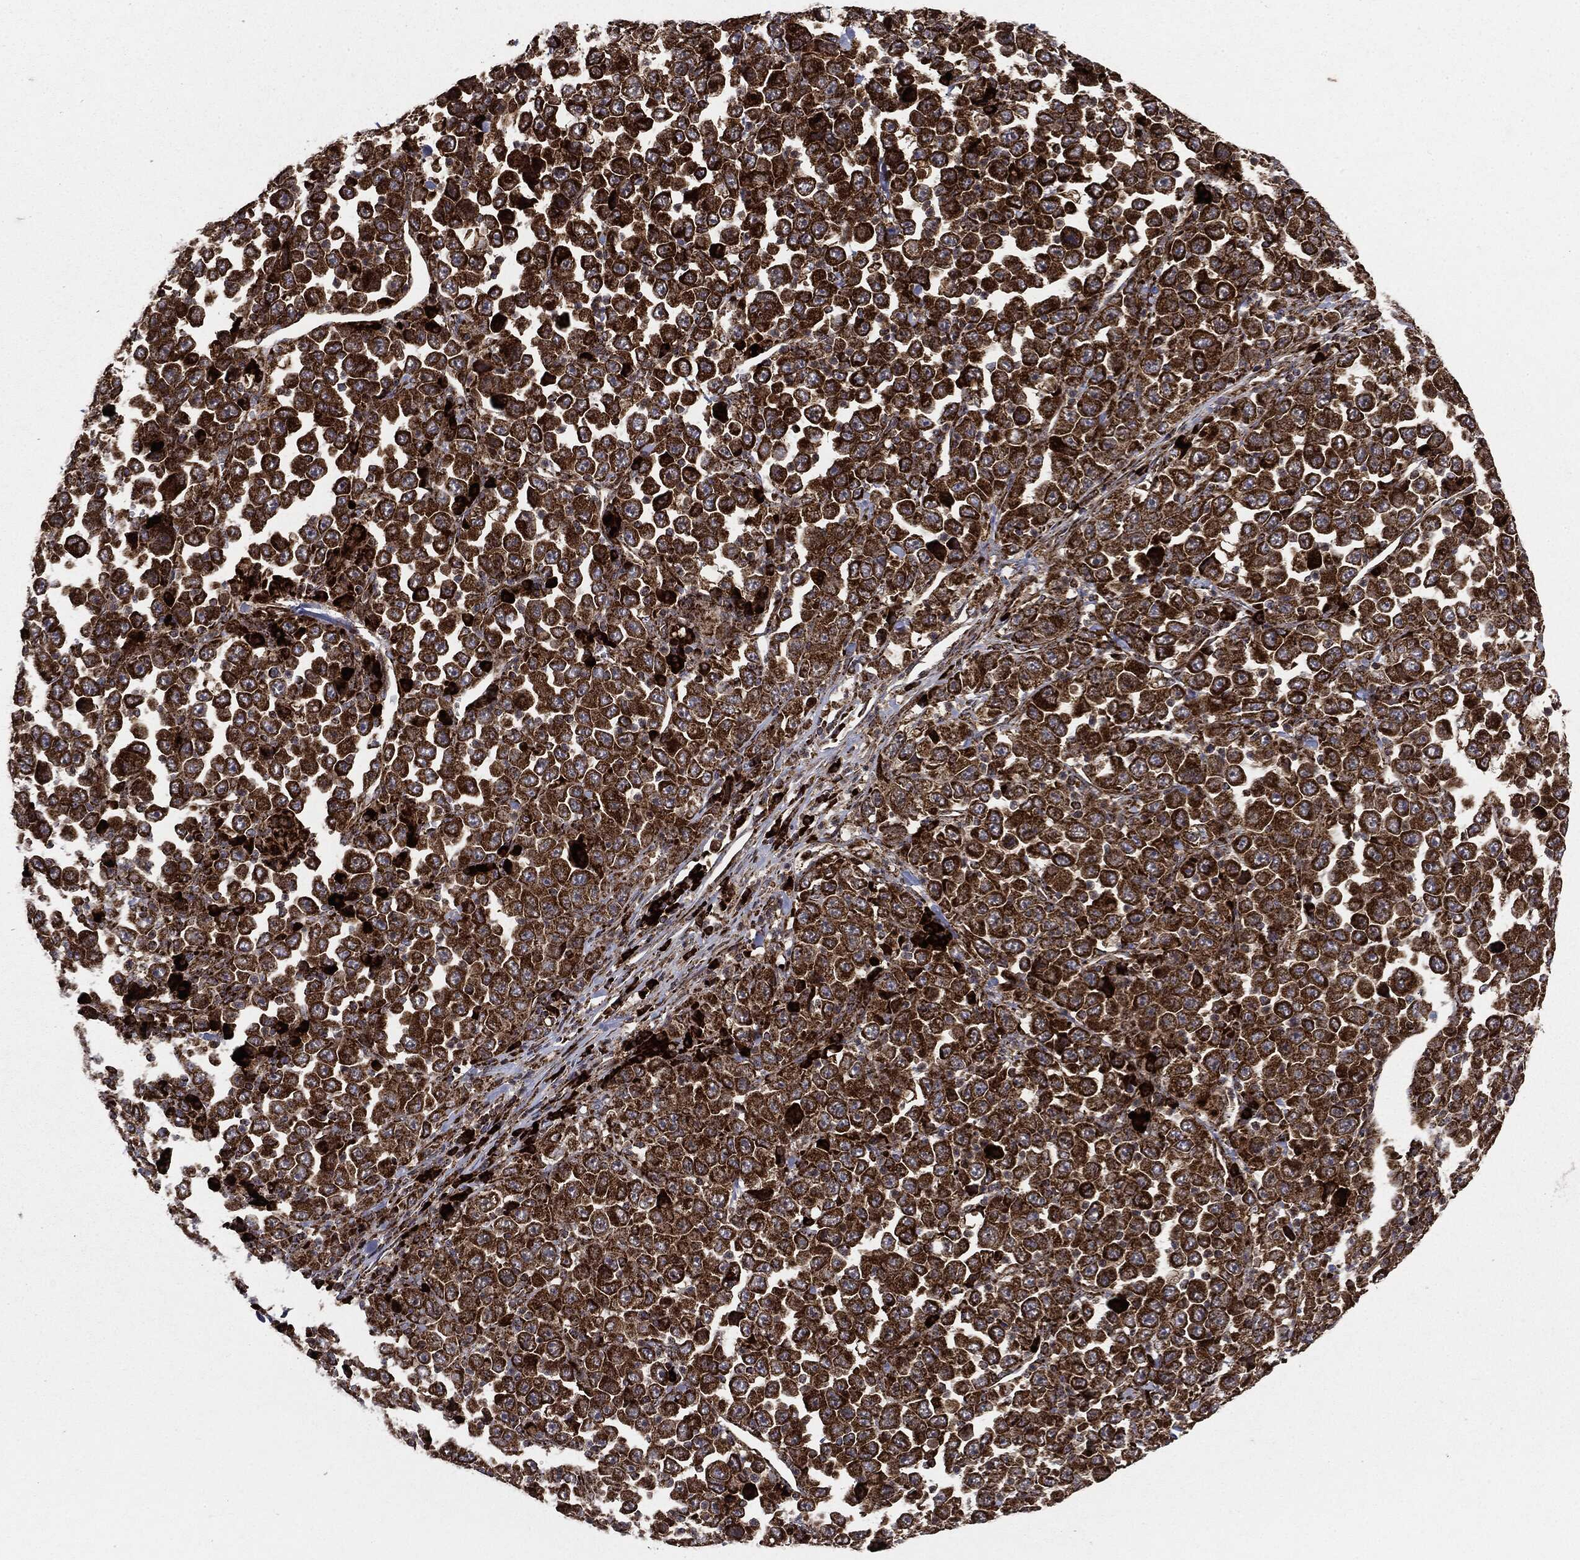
{"staining": {"intensity": "strong", "quantity": ">75%", "location": "cytoplasmic/membranous"}, "tissue": "stomach cancer", "cell_type": "Tumor cells", "image_type": "cancer", "snomed": [{"axis": "morphology", "description": "Normal tissue, NOS"}, {"axis": "morphology", "description": "Adenocarcinoma, NOS"}, {"axis": "topography", "description": "Stomach, upper"}, {"axis": "topography", "description": "Stomach"}], "caption": "About >75% of tumor cells in stomach cancer display strong cytoplasmic/membranous protein staining as visualized by brown immunohistochemical staining.", "gene": "MAP2K1", "patient": {"sex": "male", "age": 59}}